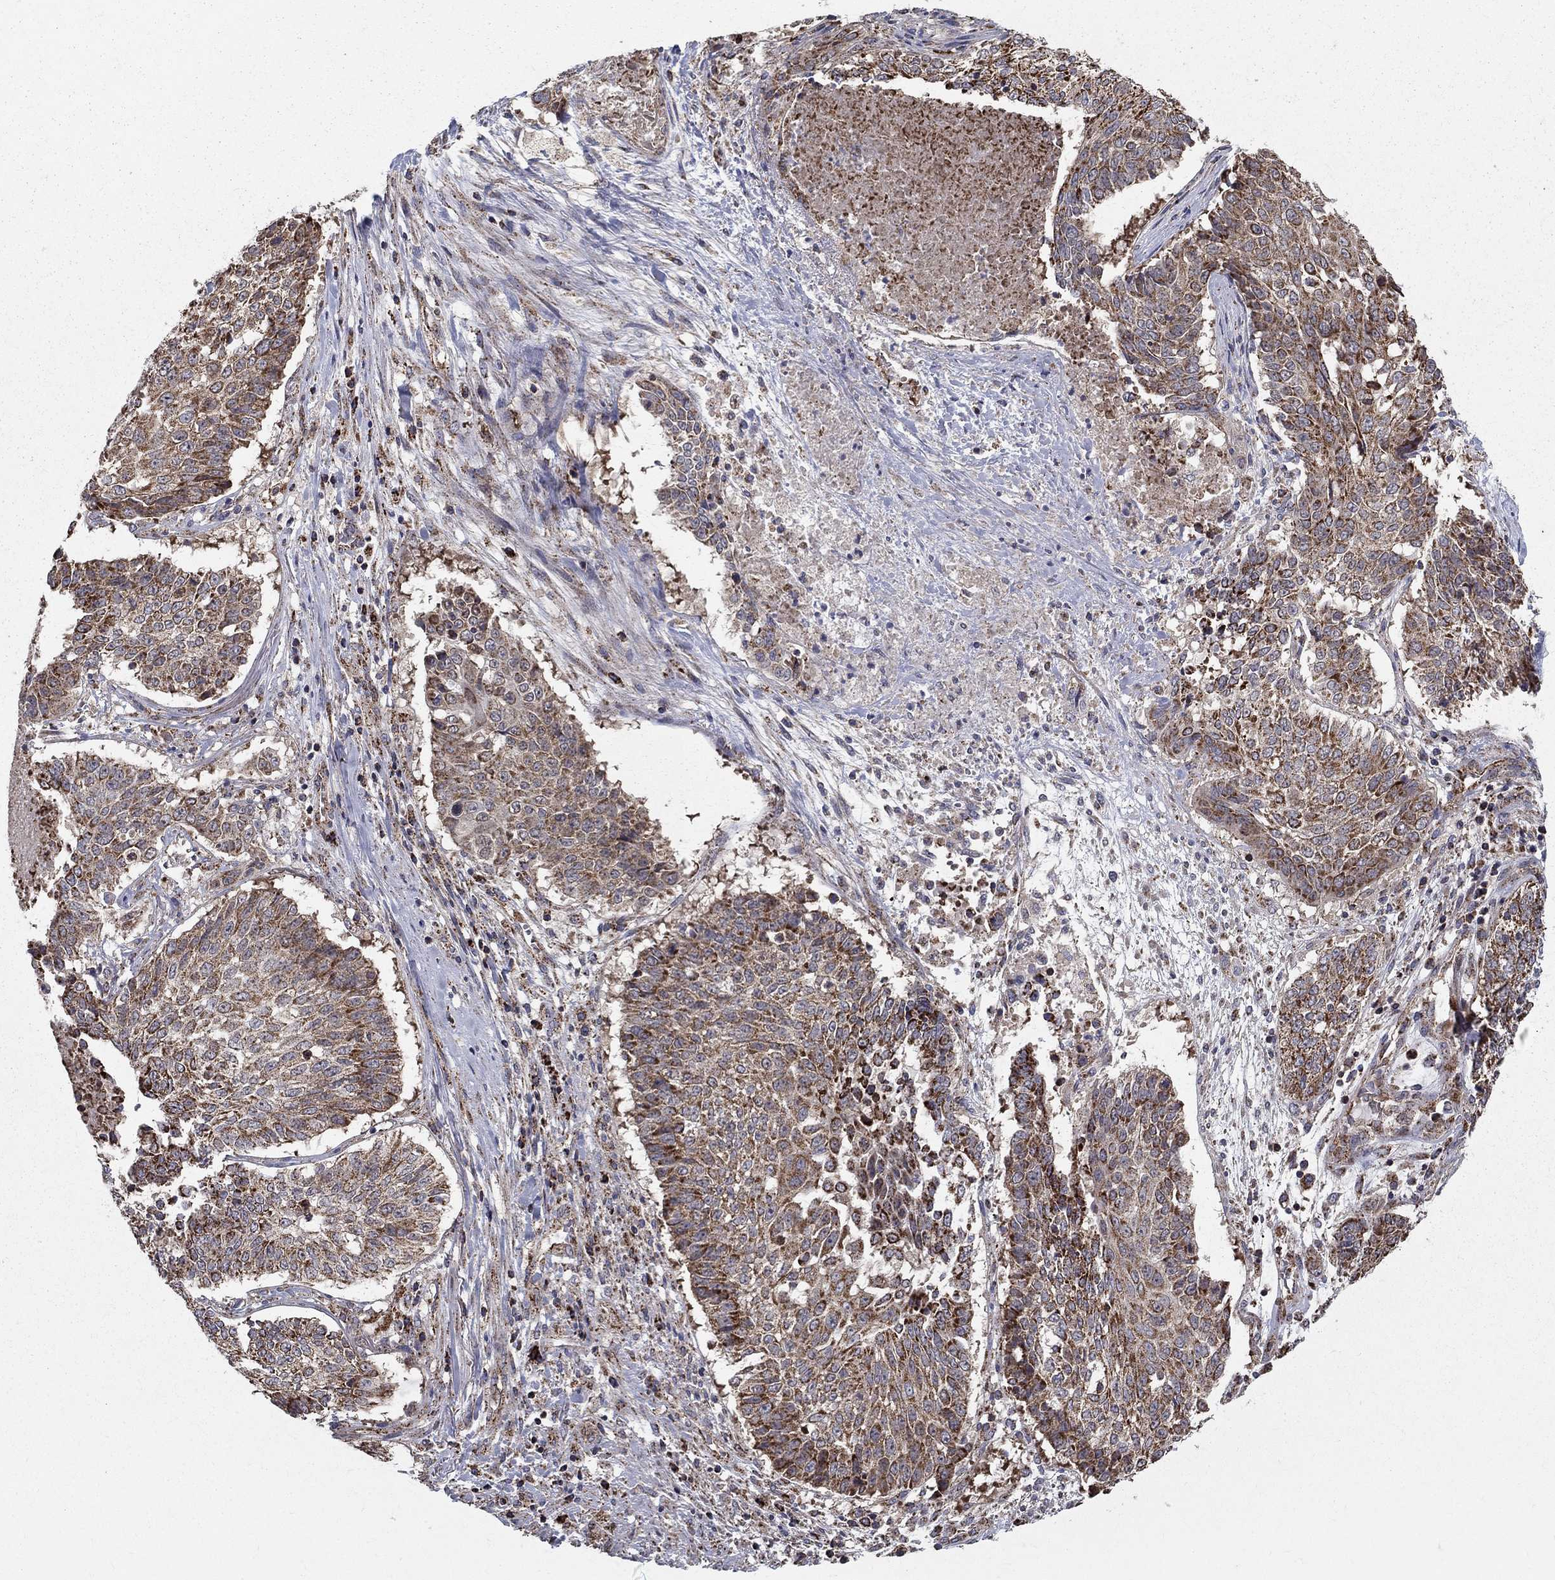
{"staining": {"intensity": "strong", "quantity": "25%-75%", "location": "cytoplasmic/membranous"}, "tissue": "lung cancer", "cell_type": "Tumor cells", "image_type": "cancer", "snomed": [{"axis": "morphology", "description": "Squamous cell carcinoma, NOS"}, {"axis": "topography", "description": "Lung"}], "caption": "A photomicrograph showing strong cytoplasmic/membranous positivity in approximately 25%-75% of tumor cells in squamous cell carcinoma (lung), as visualized by brown immunohistochemical staining.", "gene": "NDUFS8", "patient": {"sex": "male", "age": 64}}